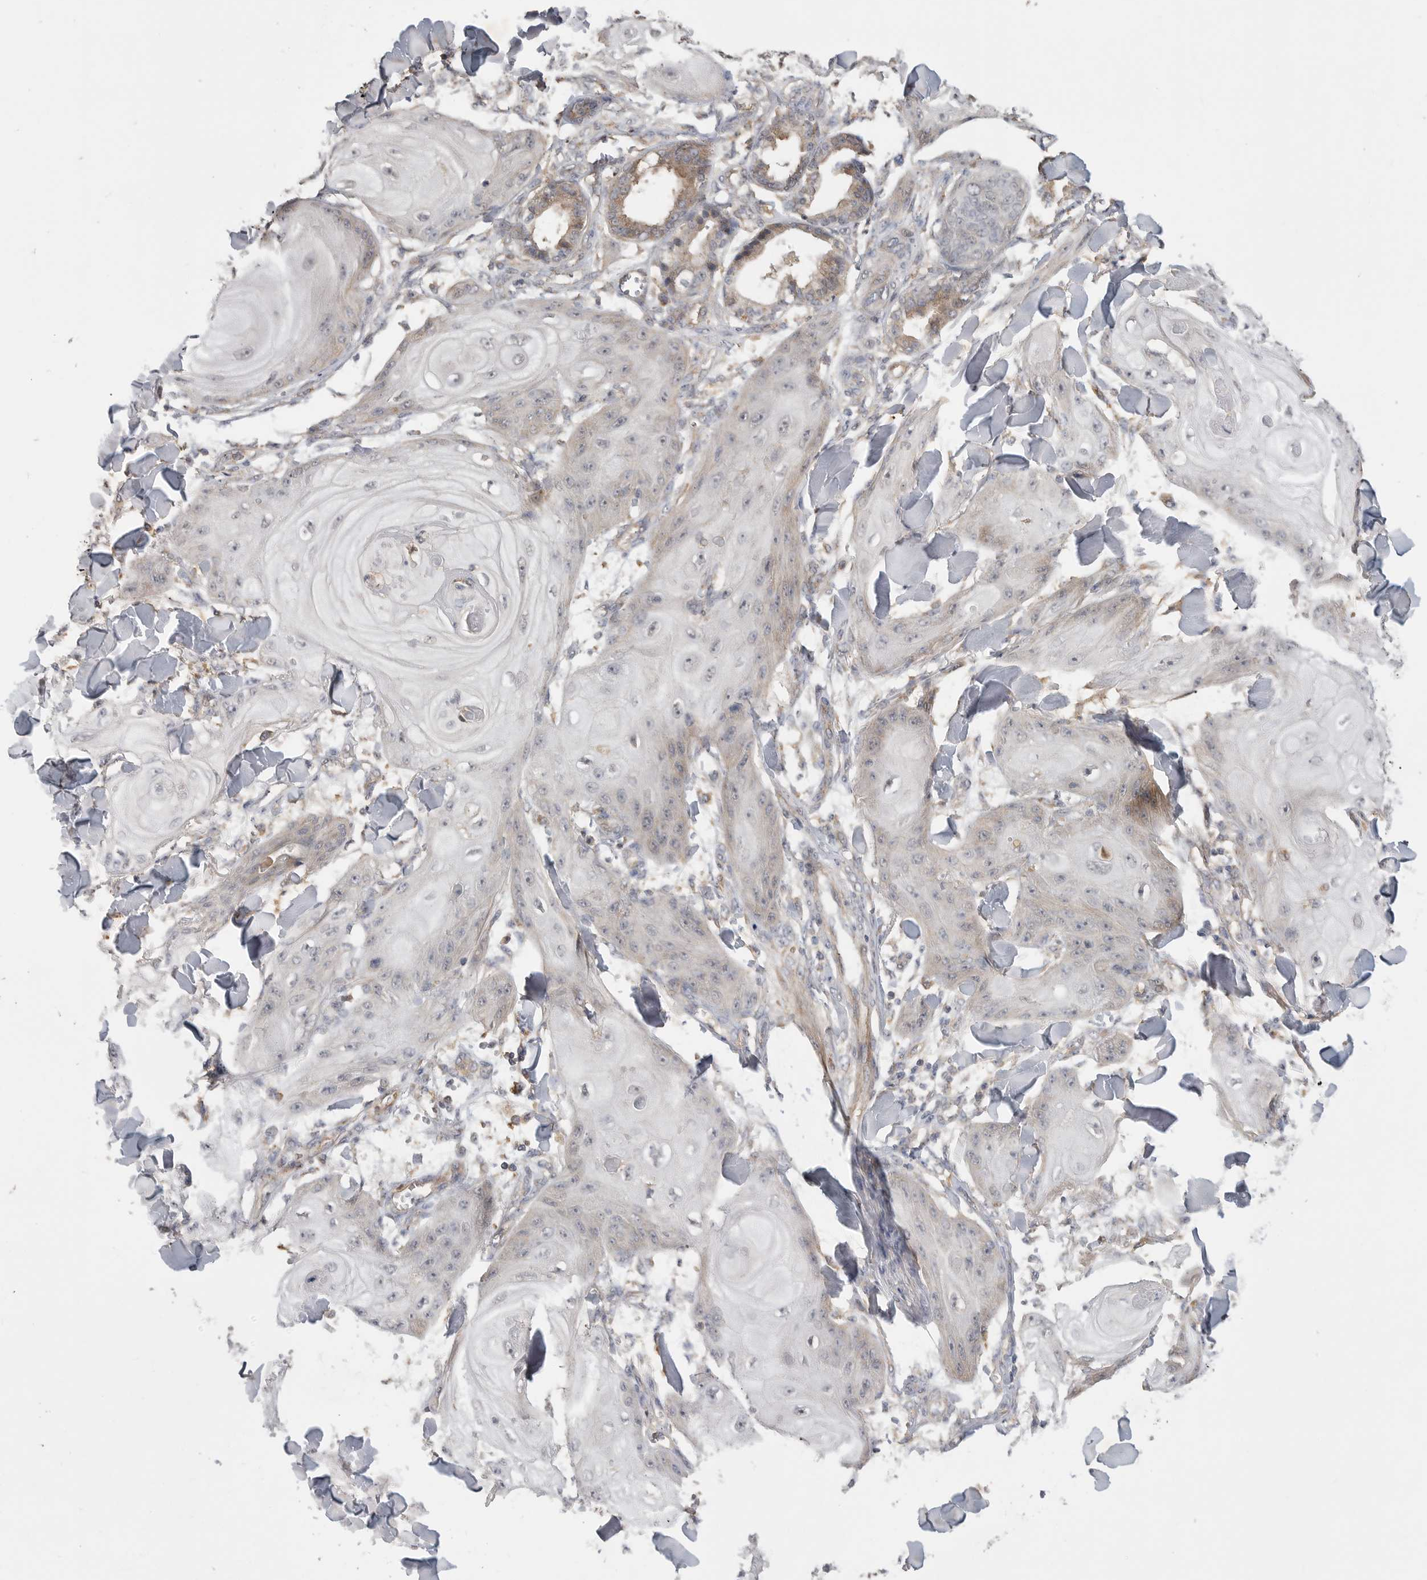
{"staining": {"intensity": "negative", "quantity": "none", "location": "none"}, "tissue": "skin cancer", "cell_type": "Tumor cells", "image_type": "cancer", "snomed": [{"axis": "morphology", "description": "Squamous cell carcinoma, NOS"}, {"axis": "topography", "description": "Skin"}], "caption": "A histopathology image of skin cancer (squamous cell carcinoma) stained for a protein shows no brown staining in tumor cells.", "gene": "ZNF232", "patient": {"sex": "male", "age": 74}}